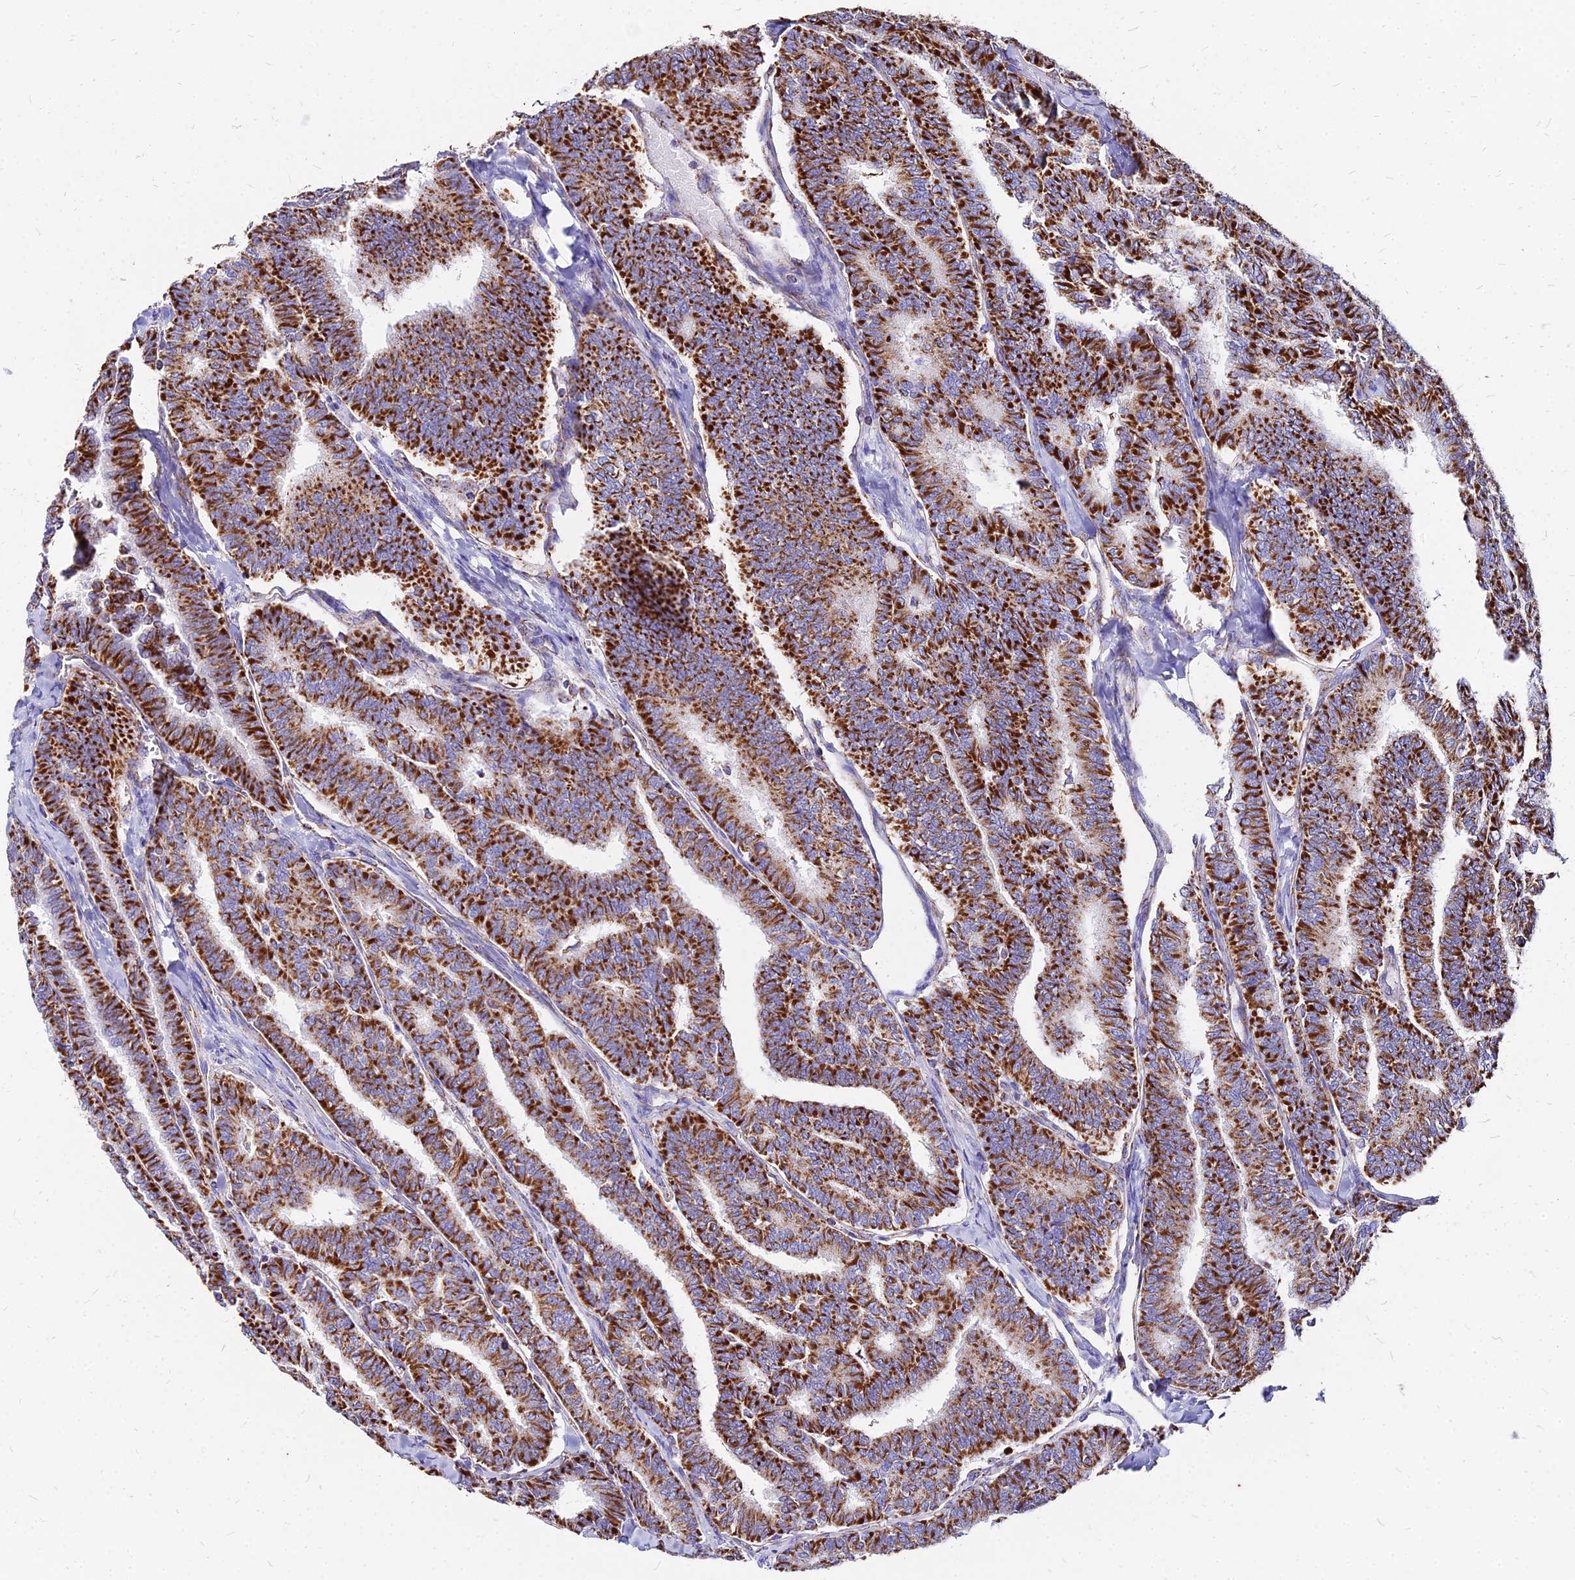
{"staining": {"intensity": "strong", "quantity": ">75%", "location": "cytoplasmic/membranous"}, "tissue": "thyroid cancer", "cell_type": "Tumor cells", "image_type": "cancer", "snomed": [{"axis": "morphology", "description": "Papillary adenocarcinoma, NOS"}, {"axis": "topography", "description": "Thyroid gland"}], "caption": "Tumor cells exhibit high levels of strong cytoplasmic/membranous expression in approximately >75% of cells in human thyroid cancer.", "gene": "DLD", "patient": {"sex": "female", "age": 35}}